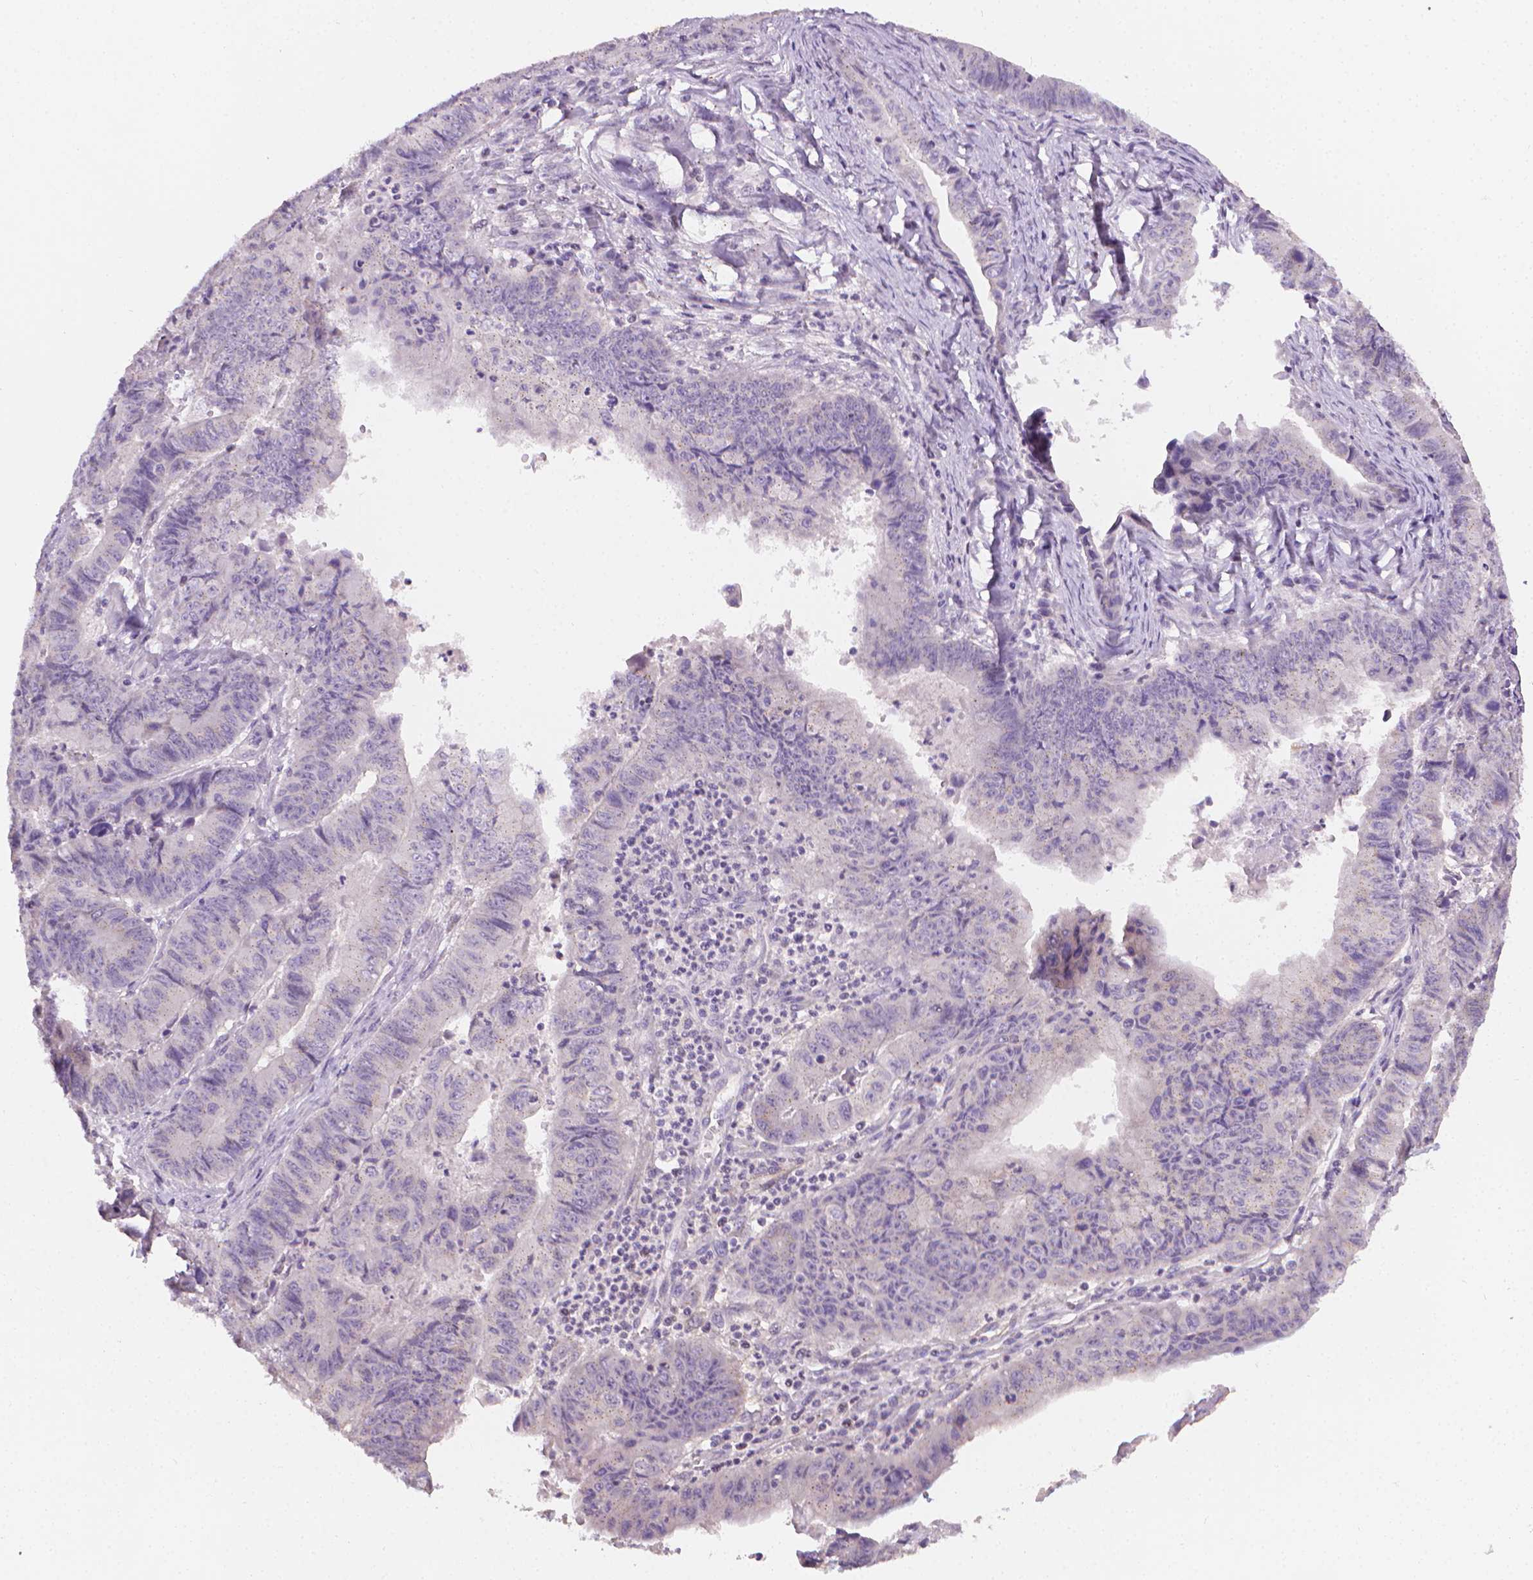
{"staining": {"intensity": "negative", "quantity": "none", "location": "none"}, "tissue": "stomach cancer", "cell_type": "Tumor cells", "image_type": "cancer", "snomed": [{"axis": "morphology", "description": "Adenocarcinoma, NOS"}, {"axis": "topography", "description": "Stomach, lower"}], "caption": "This is an immunohistochemistry (IHC) image of adenocarcinoma (stomach). There is no positivity in tumor cells.", "gene": "NCAN", "patient": {"sex": "male", "age": 77}}